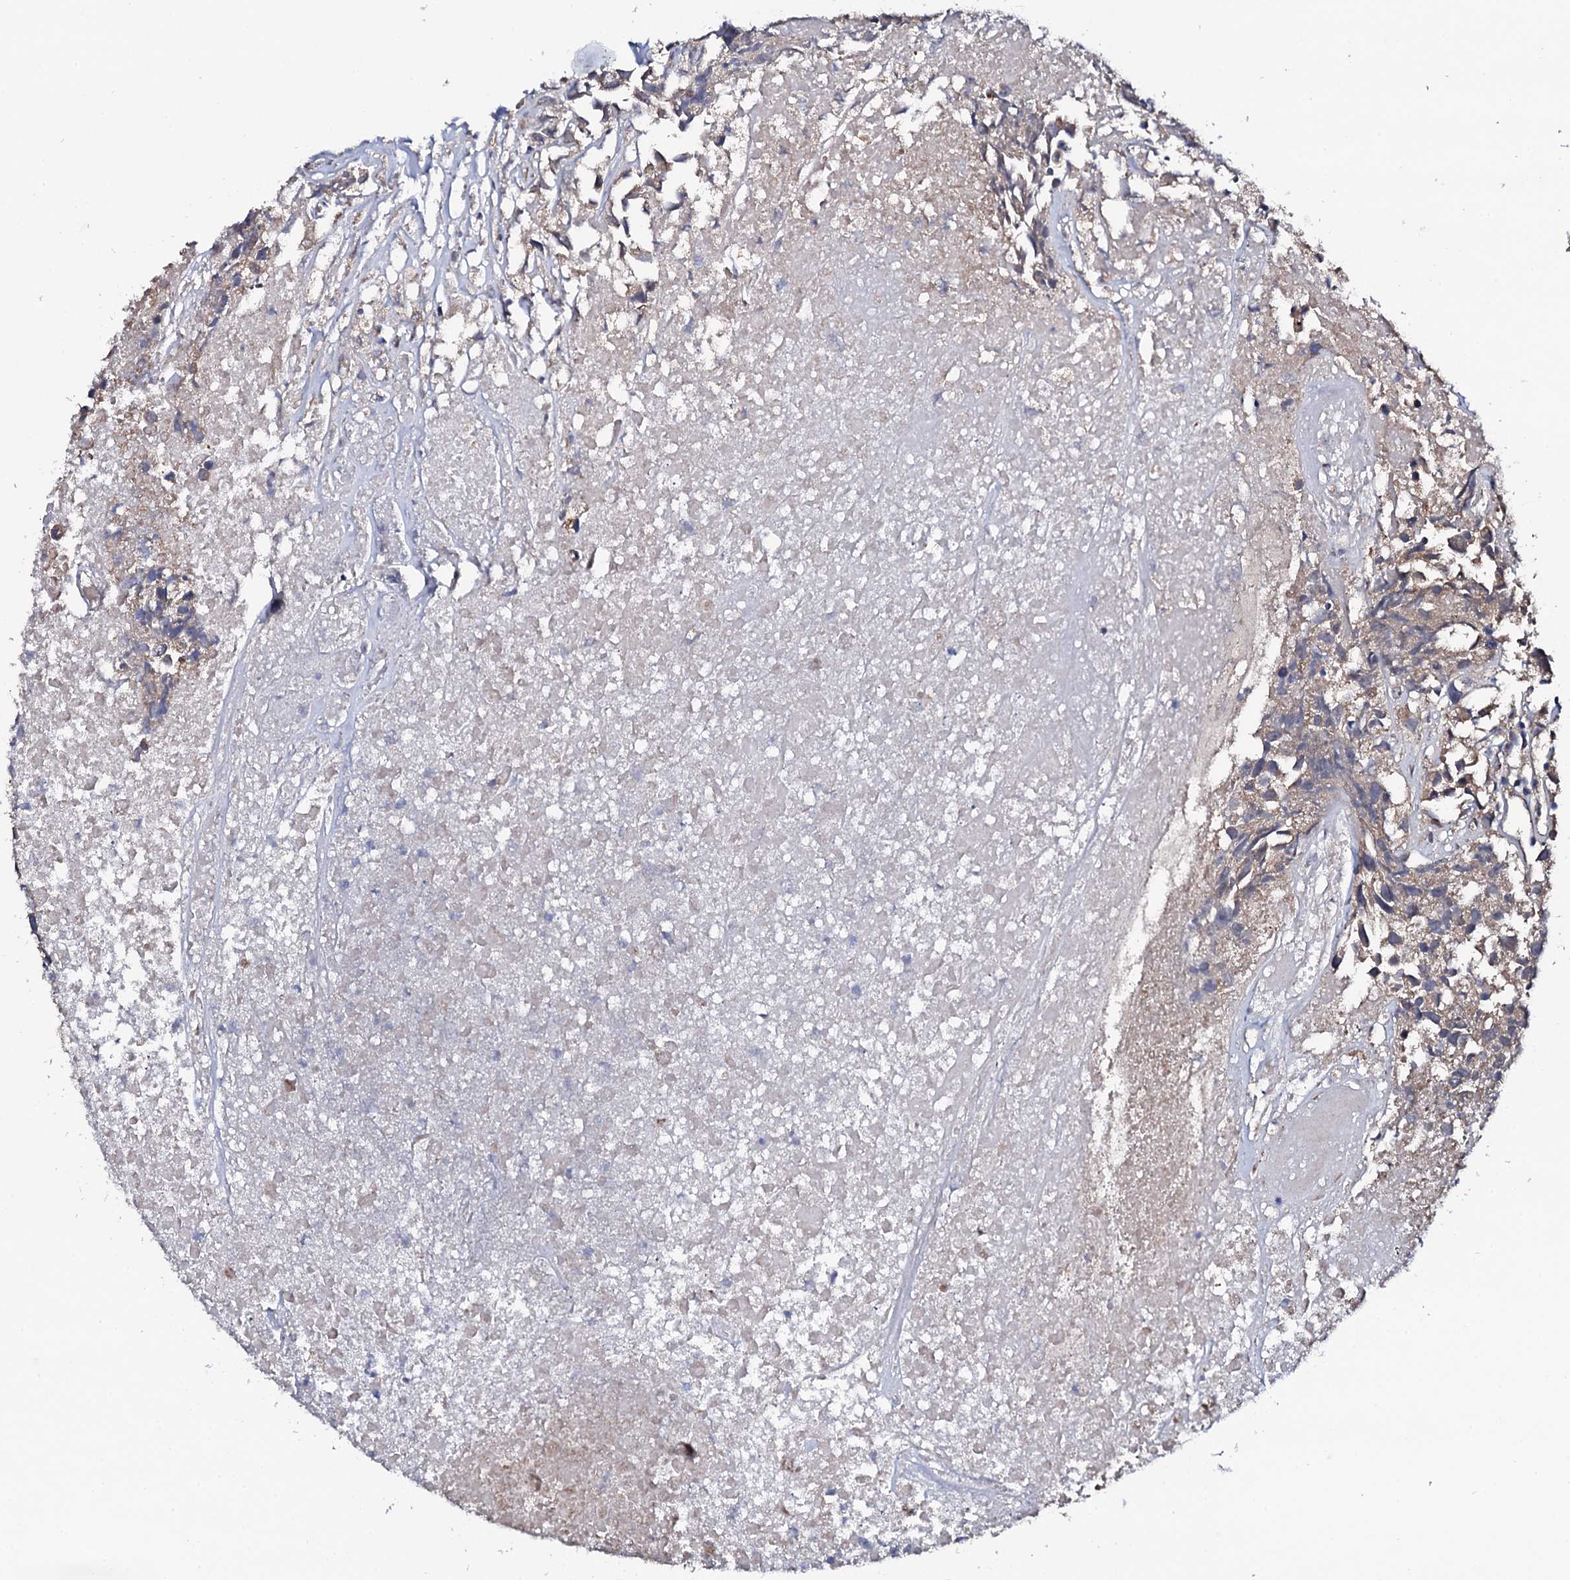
{"staining": {"intensity": "weak", "quantity": "<25%", "location": "cytoplasmic/membranous"}, "tissue": "urothelial cancer", "cell_type": "Tumor cells", "image_type": "cancer", "snomed": [{"axis": "morphology", "description": "Urothelial carcinoma, High grade"}, {"axis": "topography", "description": "Urinary bladder"}], "caption": "IHC histopathology image of human high-grade urothelial carcinoma stained for a protein (brown), which shows no staining in tumor cells.", "gene": "IP6K1", "patient": {"sex": "female", "age": 75}}